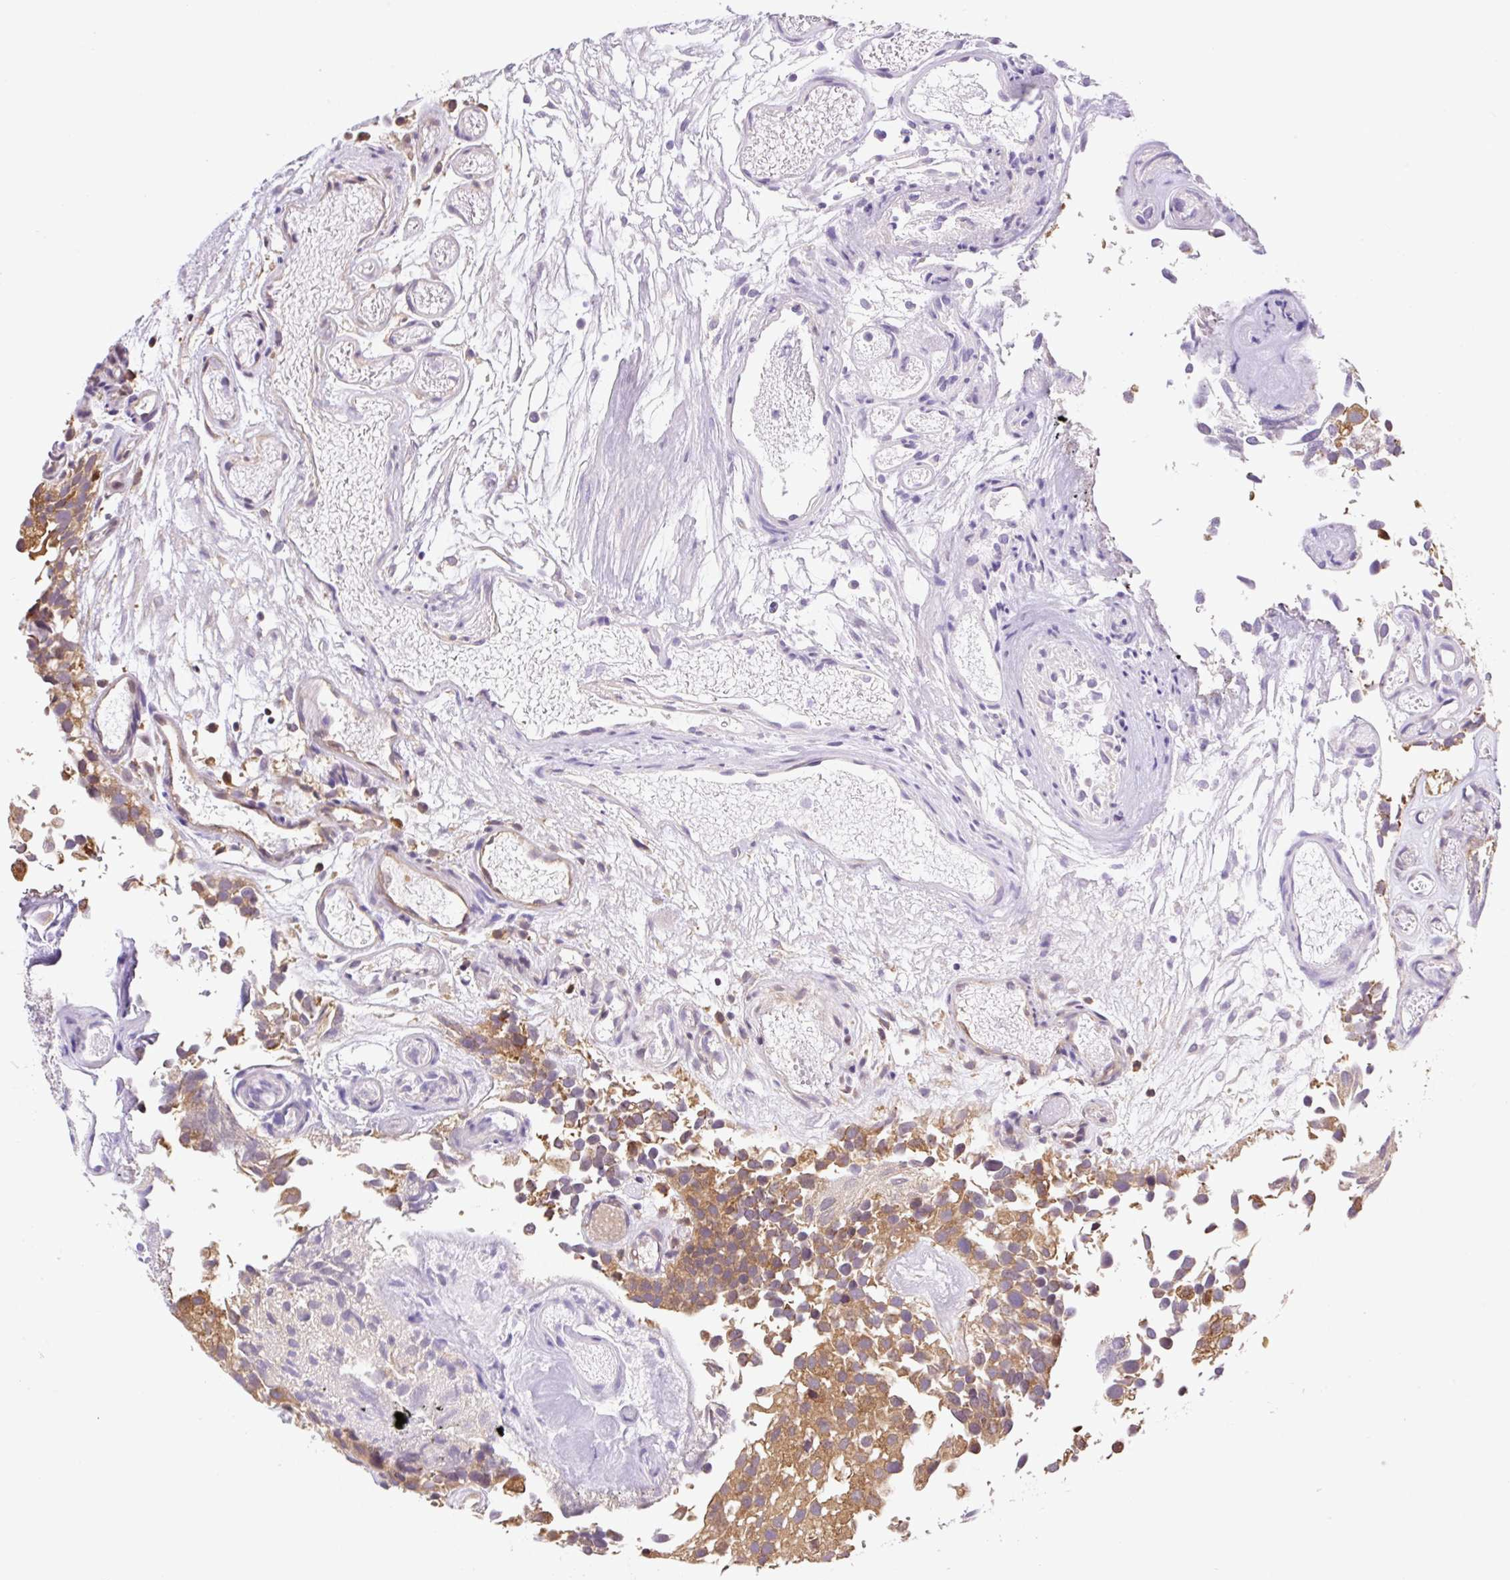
{"staining": {"intensity": "moderate", "quantity": ">75%", "location": "cytoplasmic/membranous"}, "tissue": "urothelial cancer", "cell_type": "Tumor cells", "image_type": "cancer", "snomed": [{"axis": "morphology", "description": "Urothelial carcinoma, NOS"}, {"axis": "topography", "description": "Urinary bladder"}], "caption": "Immunohistochemical staining of human transitional cell carcinoma exhibits moderate cytoplasmic/membranous protein positivity in approximately >75% of tumor cells.", "gene": "CAMK2B", "patient": {"sex": "male", "age": 87}}